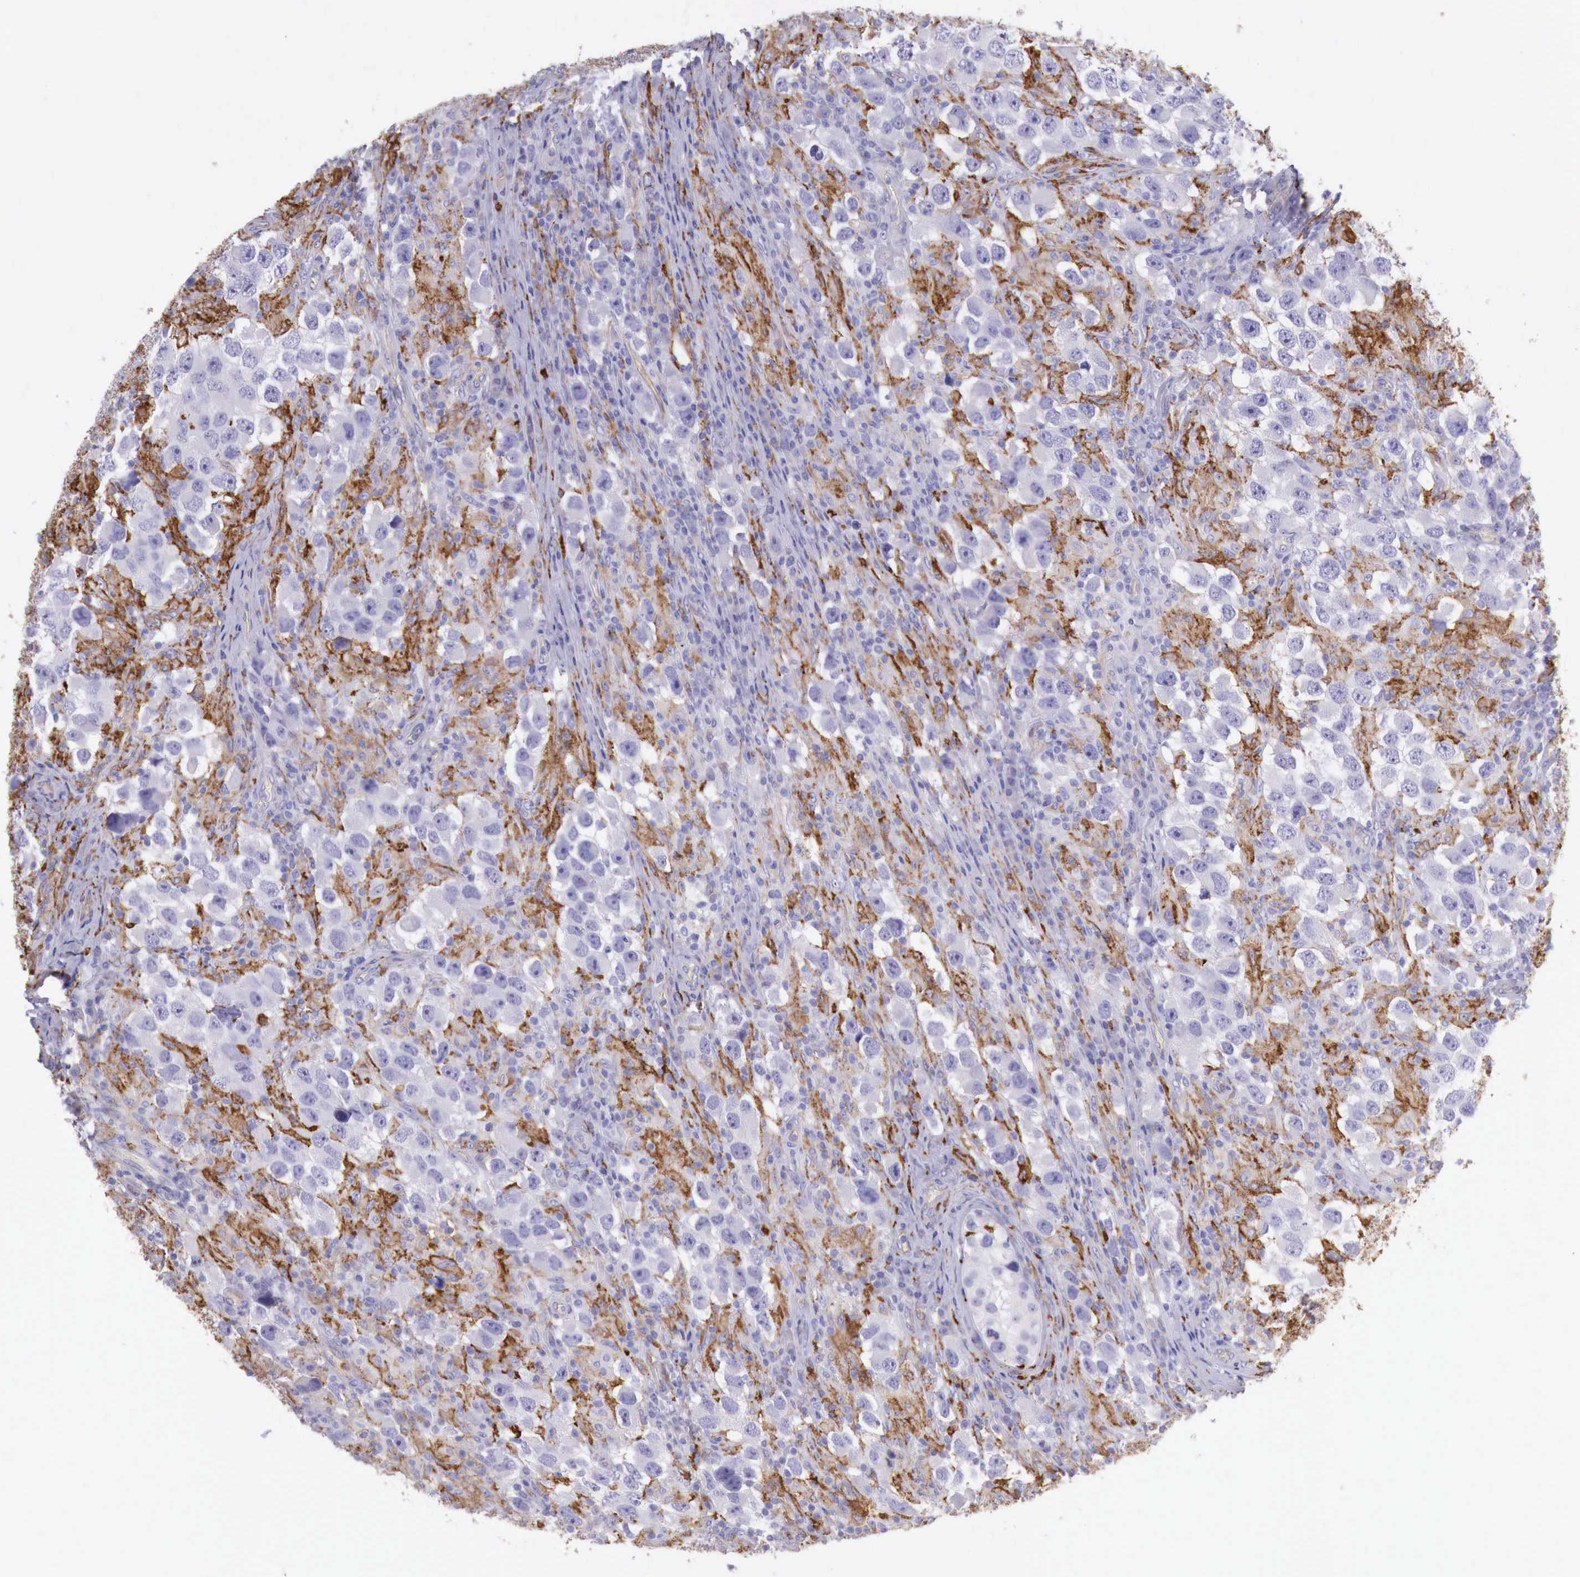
{"staining": {"intensity": "negative", "quantity": "none", "location": "none"}, "tissue": "testis cancer", "cell_type": "Tumor cells", "image_type": "cancer", "snomed": [{"axis": "morphology", "description": "Carcinoma, Embryonal, NOS"}, {"axis": "topography", "description": "Testis"}], "caption": "DAB immunohistochemical staining of testis cancer (embryonal carcinoma) demonstrates no significant expression in tumor cells.", "gene": "MSR1", "patient": {"sex": "male", "age": 21}}